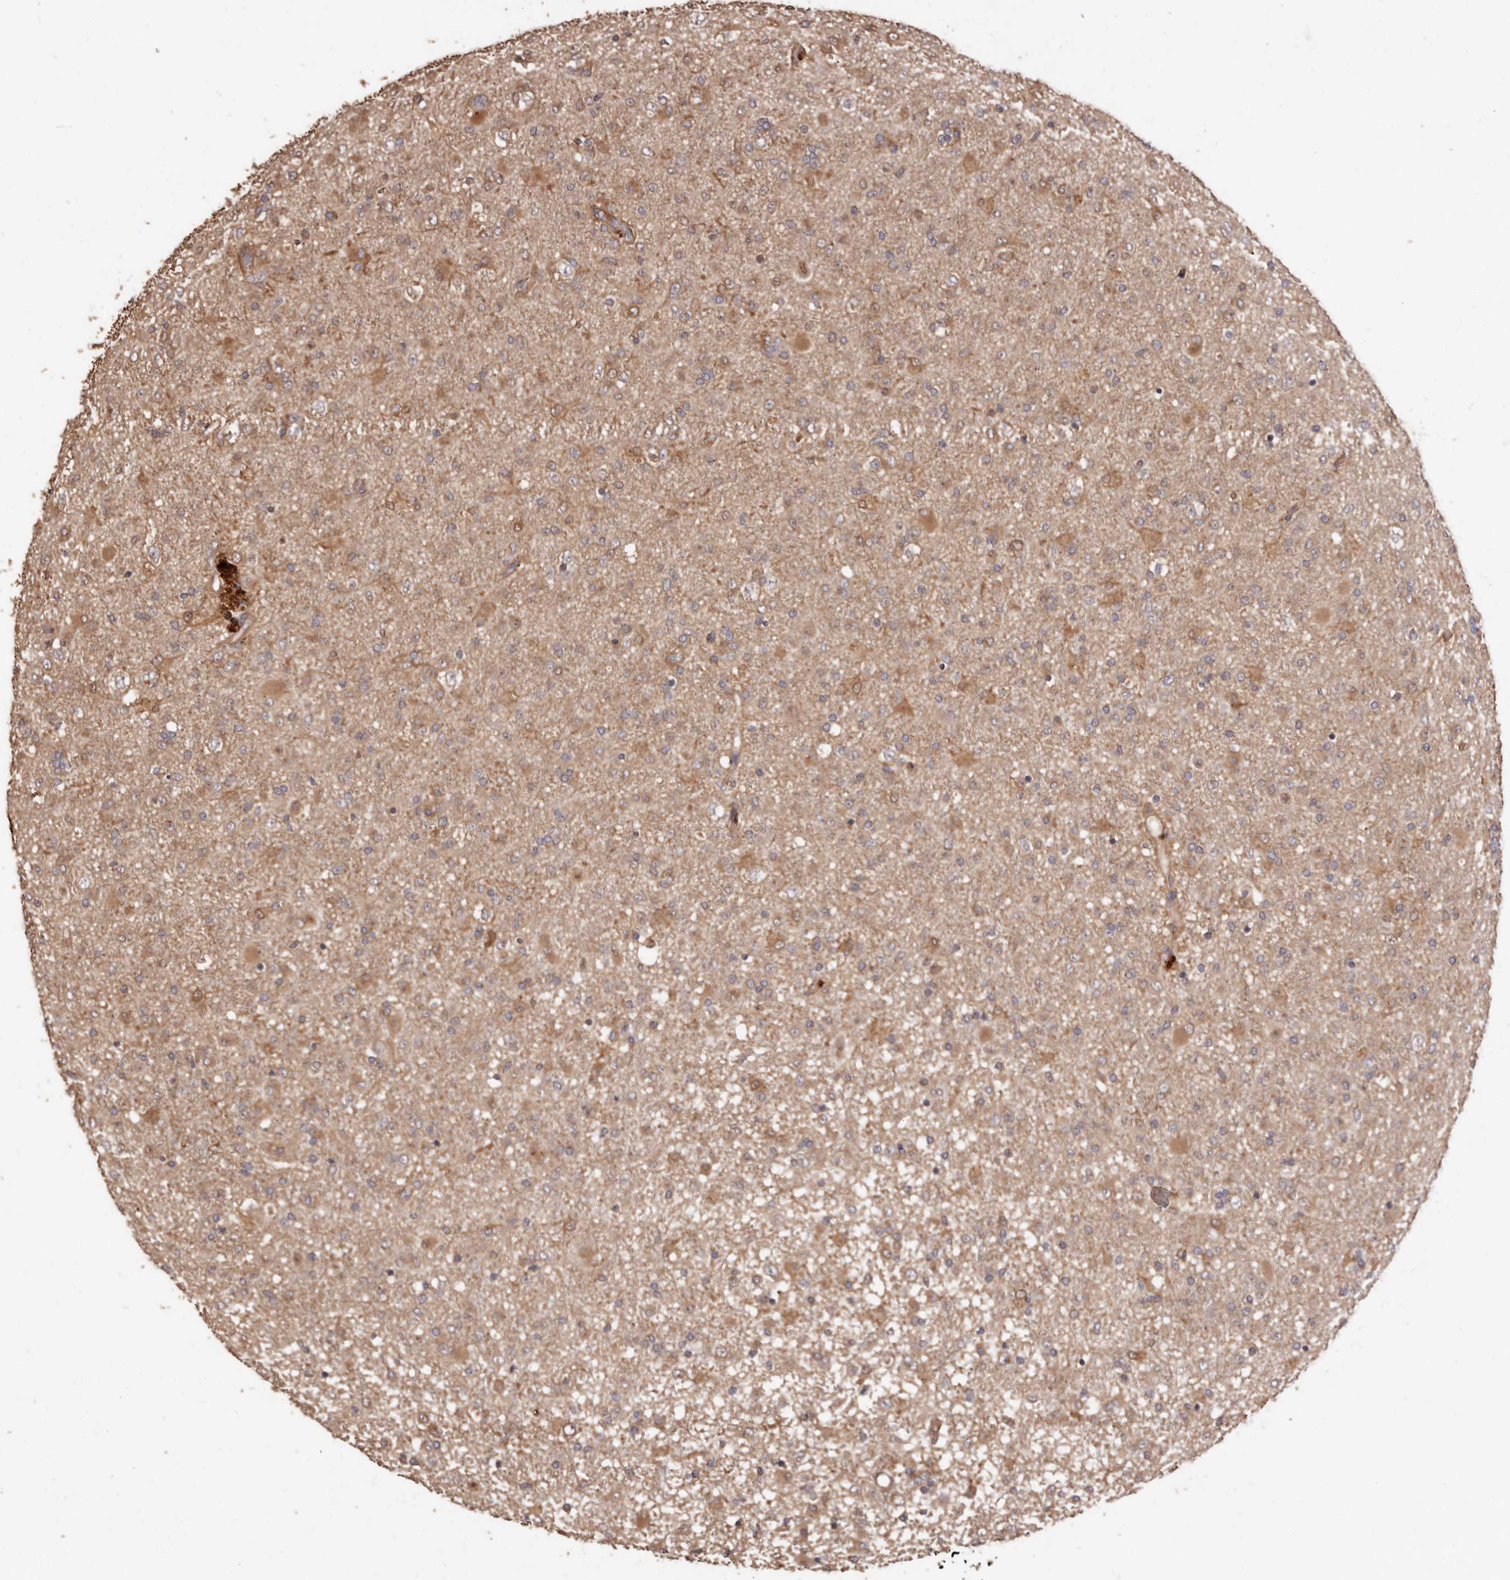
{"staining": {"intensity": "moderate", "quantity": ">75%", "location": "cytoplasmic/membranous"}, "tissue": "glioma", "cell_type": "Tumor cells", "image_type": "cancer", "snomed": [{"axis": "morphology", "description": "Glioma, malignant, Low grade"}, {"axis": "topography", "description": "Brain"}], "caption": "Immunohistochemistry (IHC) histopathology image of neoplastic tissue: glioma stained using IHC demonstrates medium levels of moderate protein expression localized specifically in the cytoplasmic/membranous of tumor cells, appearing as a cytoplasmic/membranous brown color.", "gene": "COQ8B", "patient": {"sex": "male", "age": 65}}